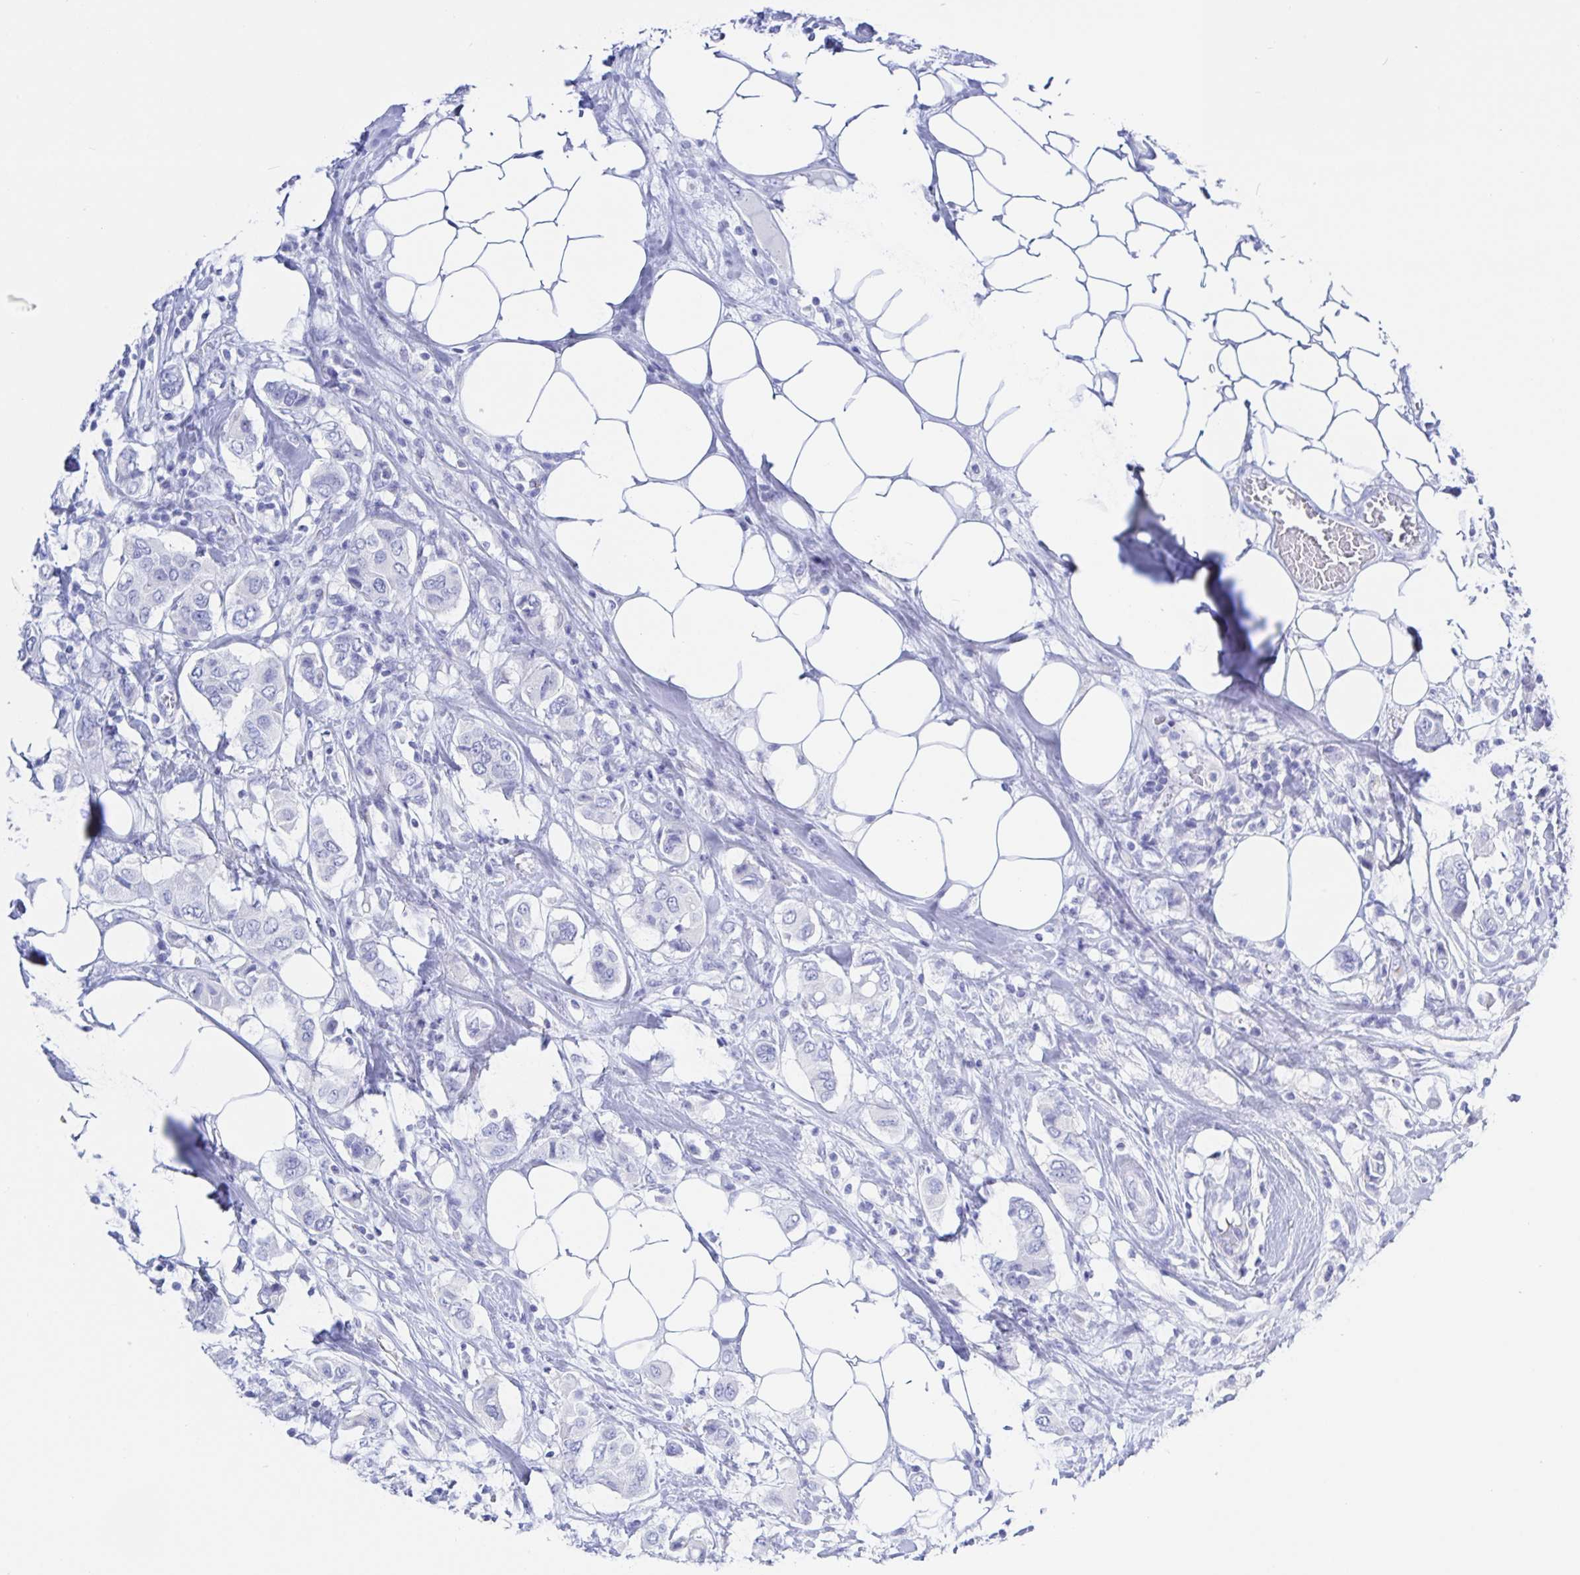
{"staining": {"intensity": "negative", "quantity": "none", "location": "none"}, "tissue": "breast cancer", "cell_type": "Tumor cells", "image_type": "cancer", "snomed": [{"axis": "morphology", "description": "Lobular carcinoma"}, {"axis": "topography", "description": "Breast"}], "caption": "The immunohistochemistry (IHC) micrograph has no significant expression in tumor cells of lobular carcinoma (breast) tissue.", "gene": "KCNH6", "patient": {"sex": "female", "age": 51}}